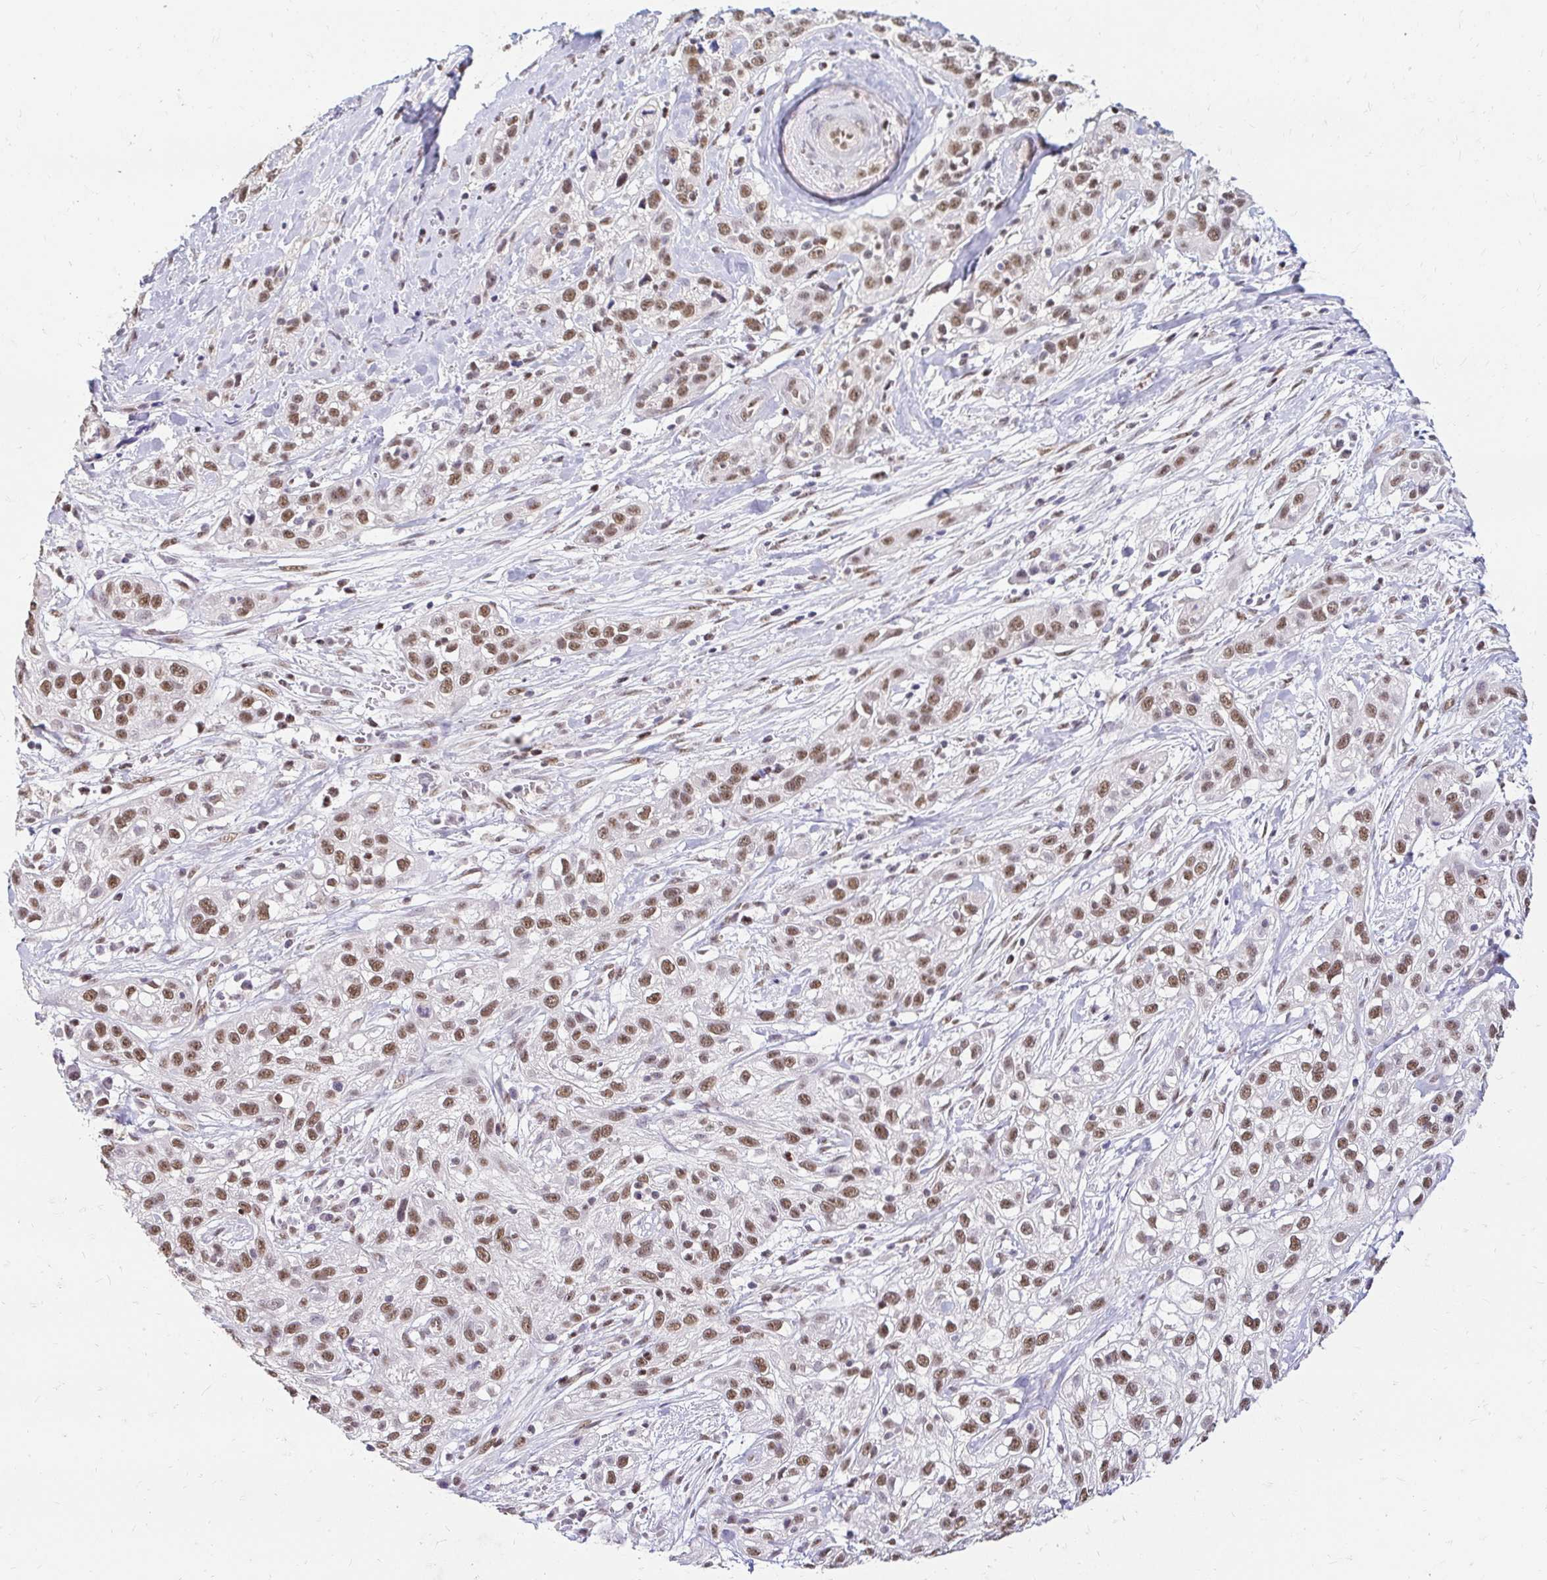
{"staining": {"intensity": "moderate", "quantity": ">75%", "location": "nuclear"}, "tissue": "skin cancer", "cell_type": "Tumor cells", "image_type": "cancer", "snomed": [{"axis": "morphology", "description": "Squamous cell carcinoma, NOS"}, {"axis": "topography", "description": "Skin"}], "caption": "This image reveals immunohistochemistry staining of skin squamous cell carcinoma, with medium moderate nuclear staining in about >75% of tumor cells.", "gene": "RIMS4", "patient": {"sex": "male", "age": 82}}